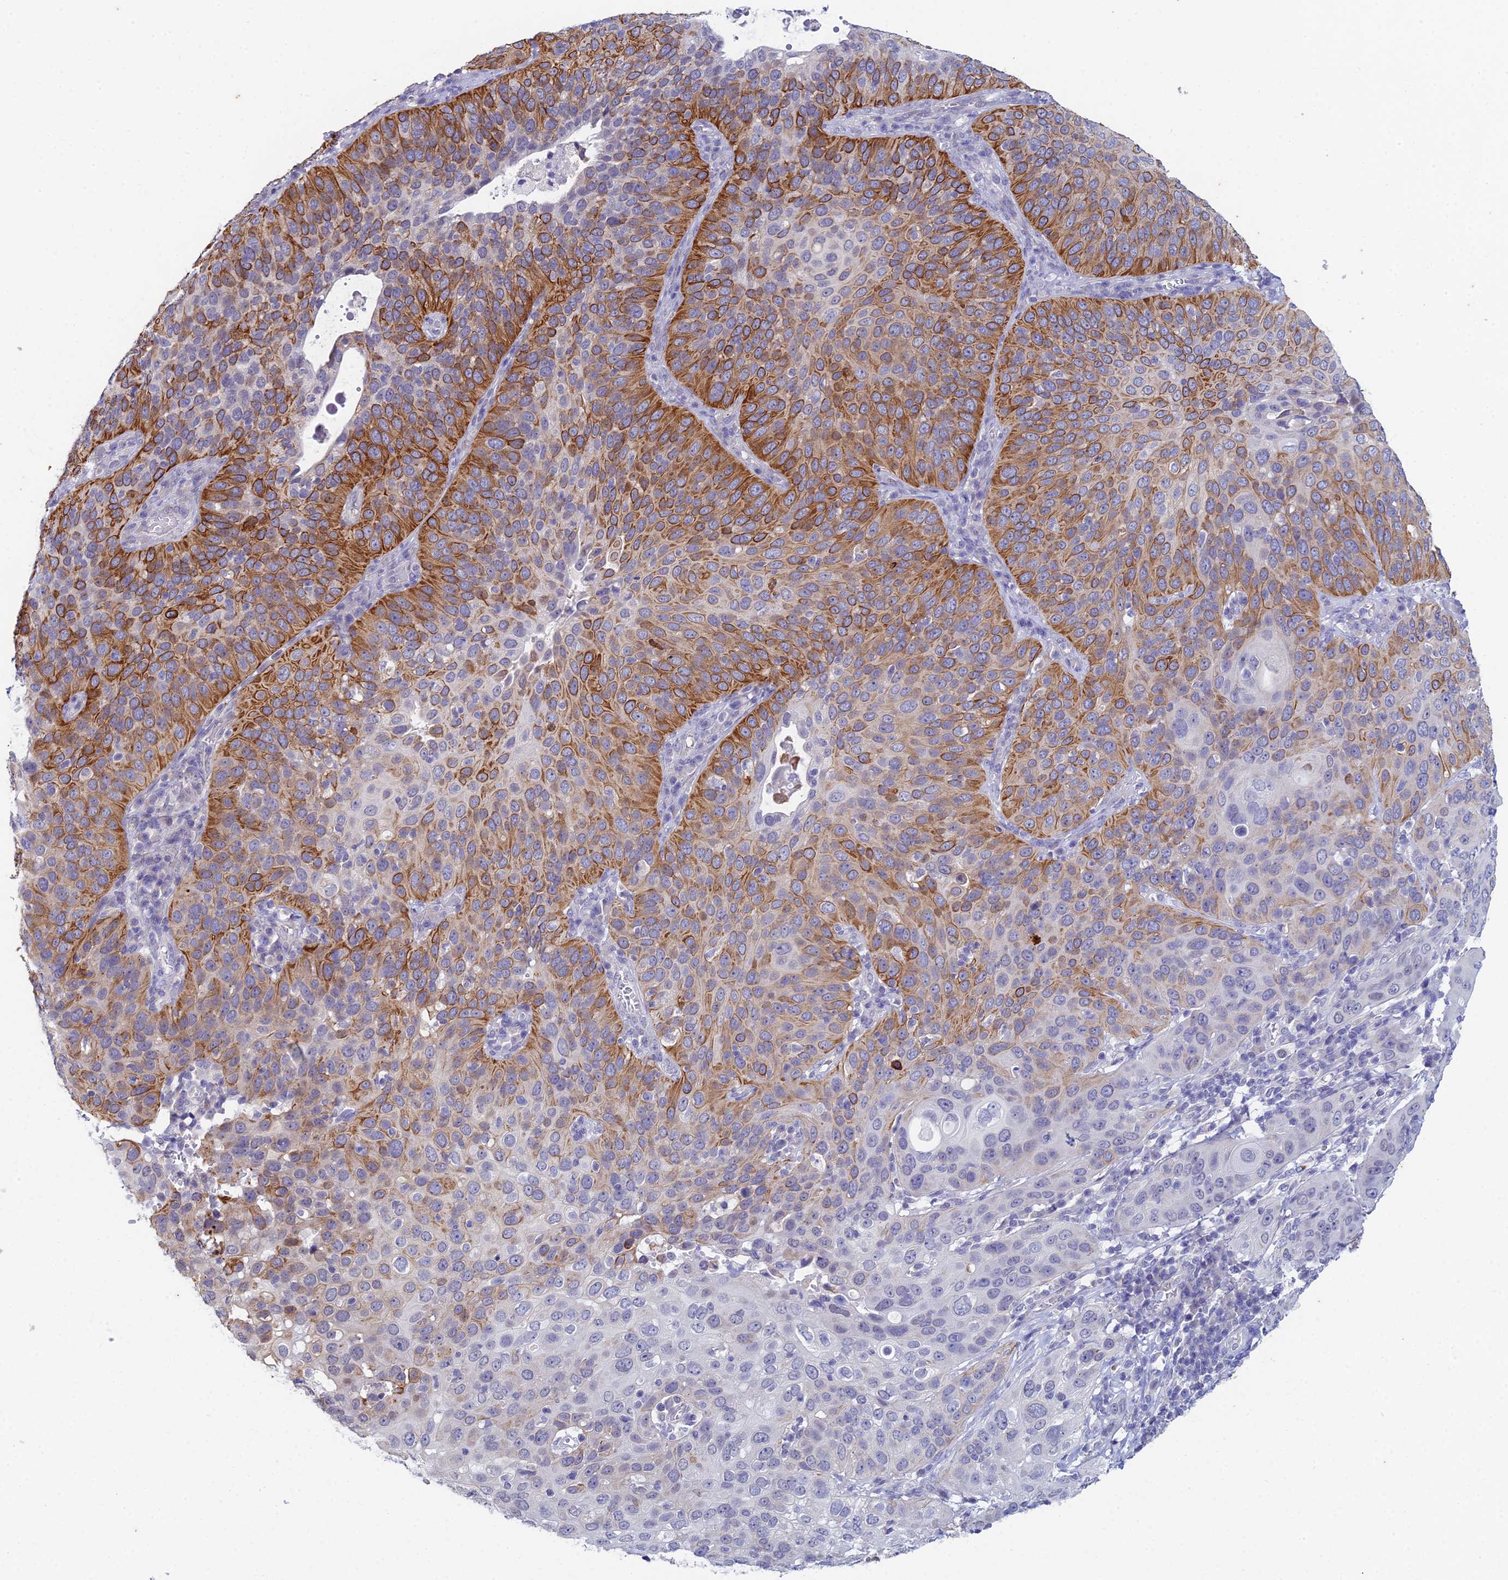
{"staining": {"intensity": "strong", "quantity": "25%-75%", "location": "cytoplasmic/membranous"}, "tissue": "cervical cancer", "cell_type": "Tumor cells", "image_type": "cancer", "snomed": [{"axis": "morphology", "description": "Squamous cell carcinoma, NOS"}, {"axis": "topography", "description": "Cervix"}], "caption": "There is high levels of strong cytoplasmic/membranous positivity in tumor cells of cervical squamous cell carcinoma, as demonstrated by immunohistochemical staining (brown color).", "gene": "EEF2KMT", "patient": {"sex": "female", "age": 36}}